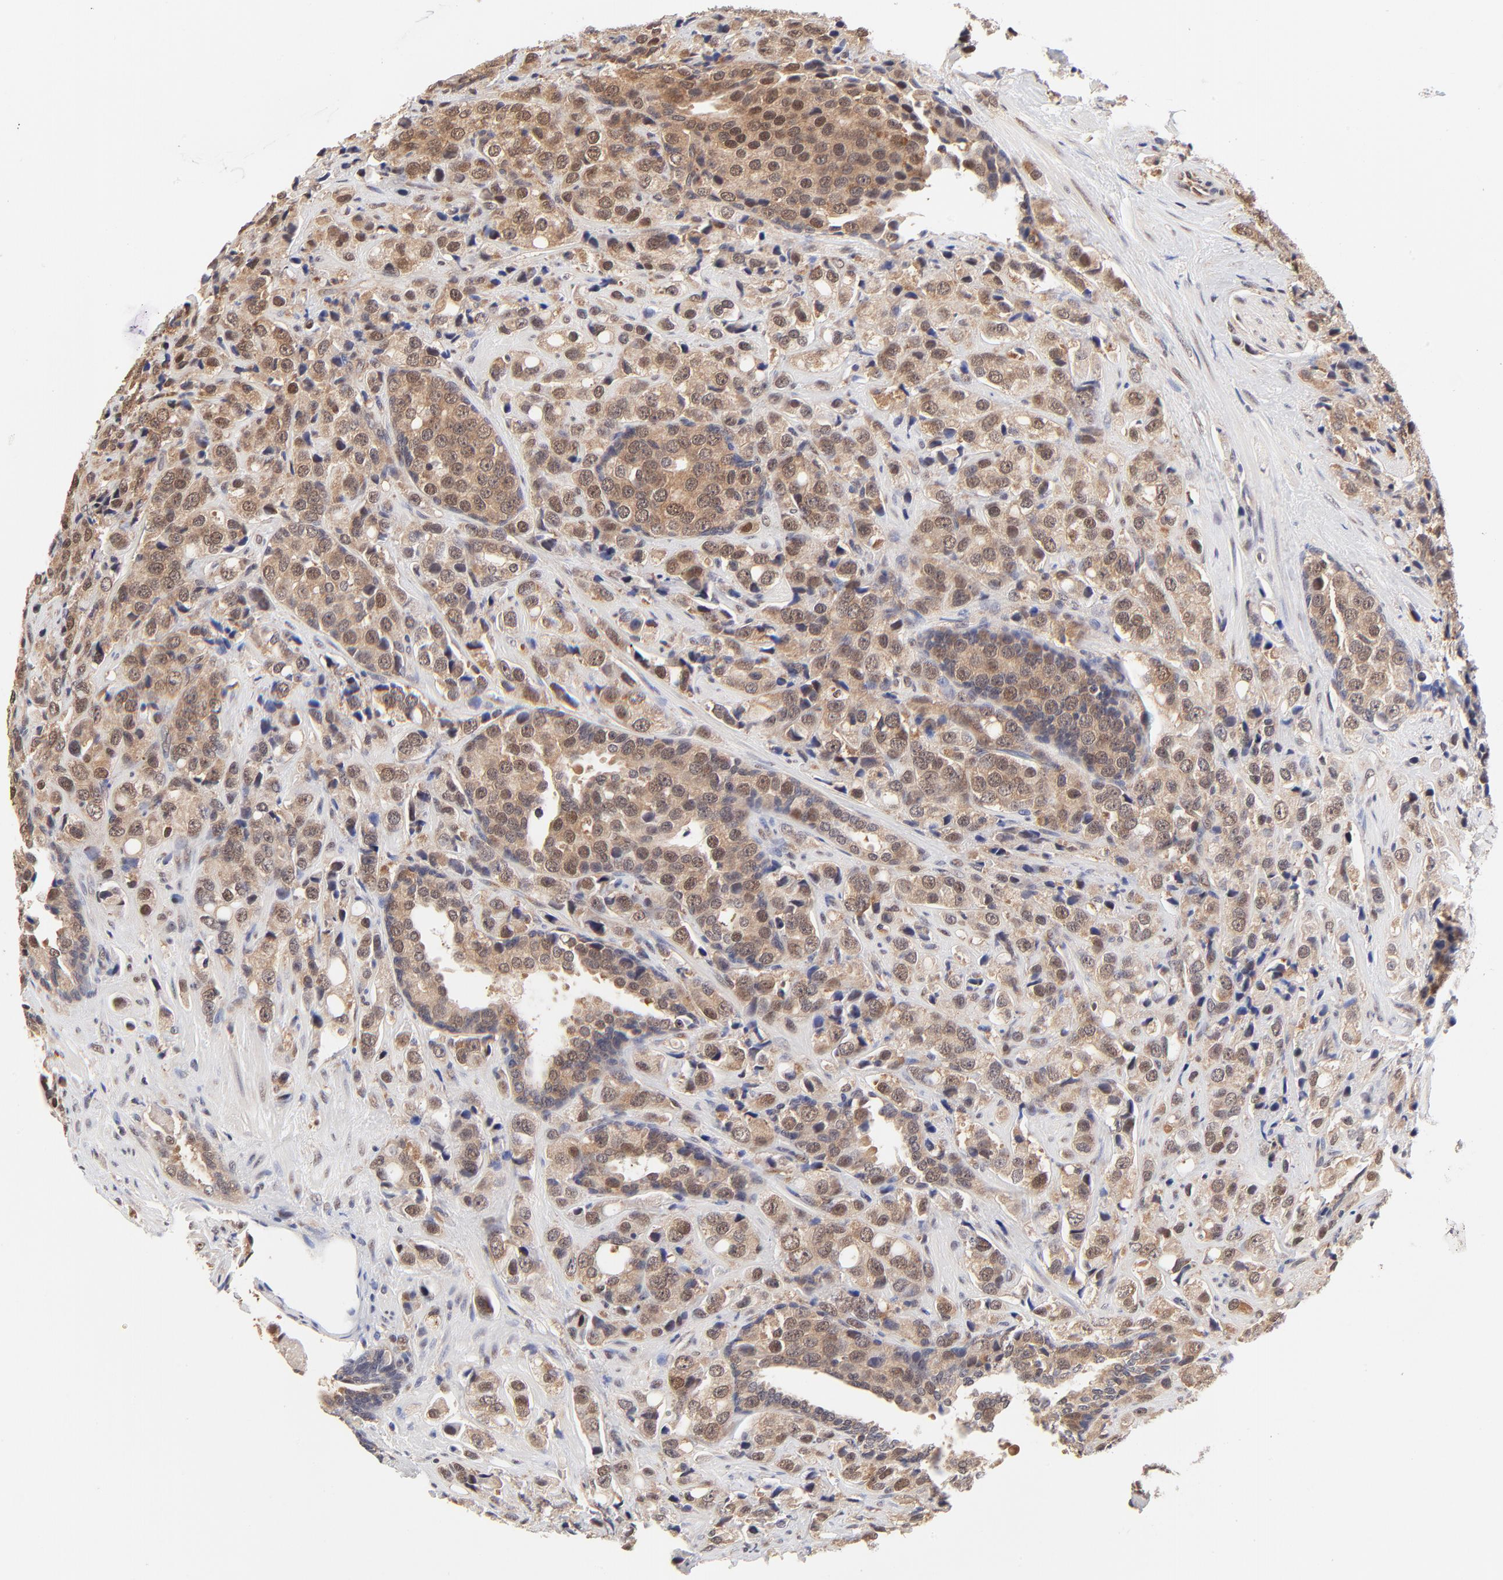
{"staining": {"intensity": "weak", "quantity": "25%-75%", "location": "cytoplasmic/membranous,nuclear"}, "tissue": "prostate cancer", "cell_type": "Tumor cells", "image_type": "cancer", "snomed": [{"axis": "morphology", "description": "Adenocarcinoma, High grade"}, {"axis": "topography", "description": "Prostate"}], "caption": "High-grade adenocarcinoma (prostate) stained with a brown dye demonstrates weak cytoplasmic/membranous and nuclear positive staining in approximately 25%-75% of tumor cells.", "gene": "PSMC4", "patient": {"sex": "male", "age": 70}}